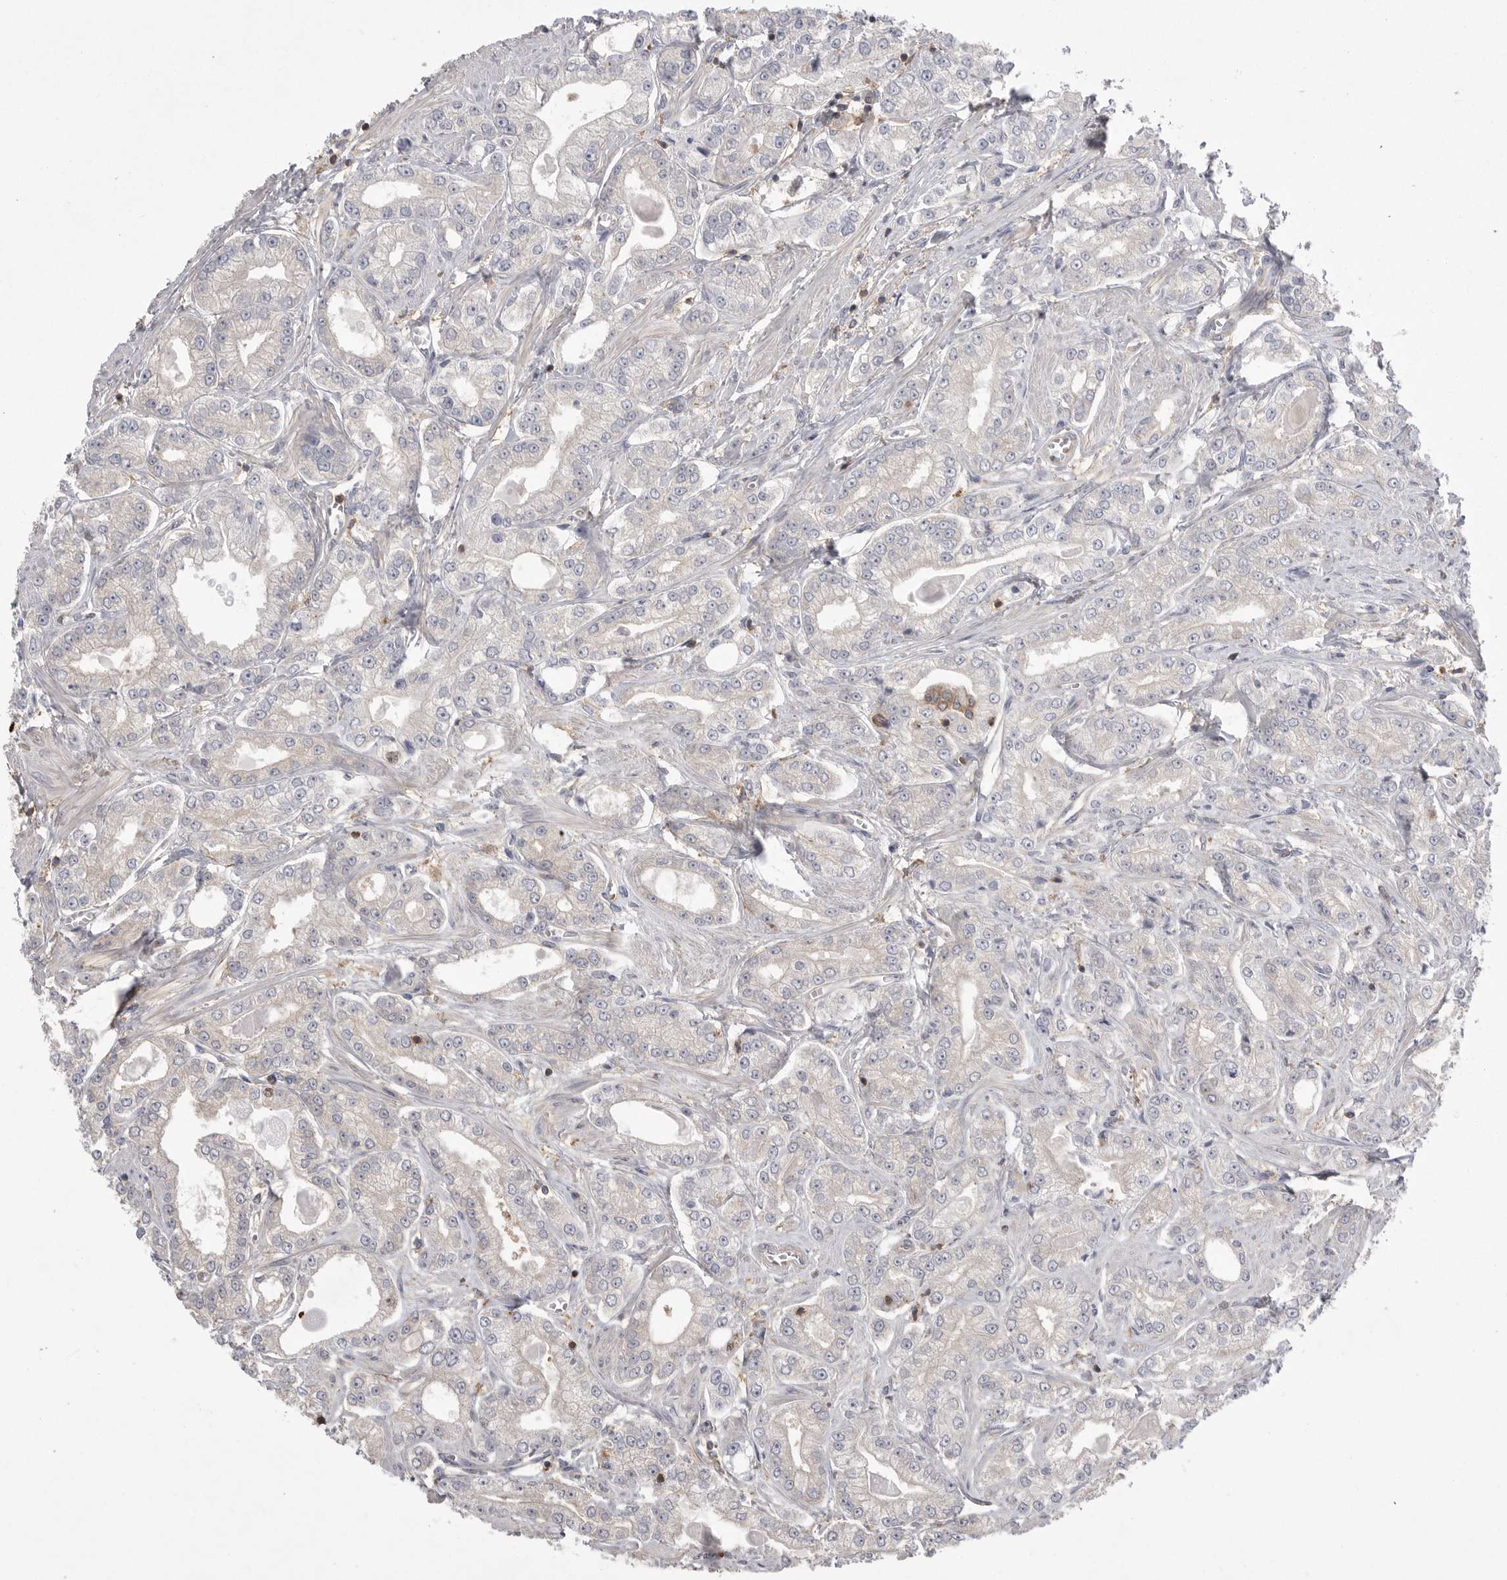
{"staining": {"intensity": "strong", "quantity": "<25%", "location": "nuclear"}, "tissue": "prostate cancer", "cell_type": "Tumor cells", "image_type": "cancer", "snomed": [{"axis": "morphology", "description": "Adenocarcinoma, Low grade"}, {"axis": "topography", "description": "Prostate"}], "caption": "This photomicrograph shows immunohistochemistry staining of prostate low-grade adenocarcinoma, with medium strong nuclear staining in approximately <25% of tumor cells.", "gene": "TOP2A", "patient": {"sex": "male", "age": 62}}